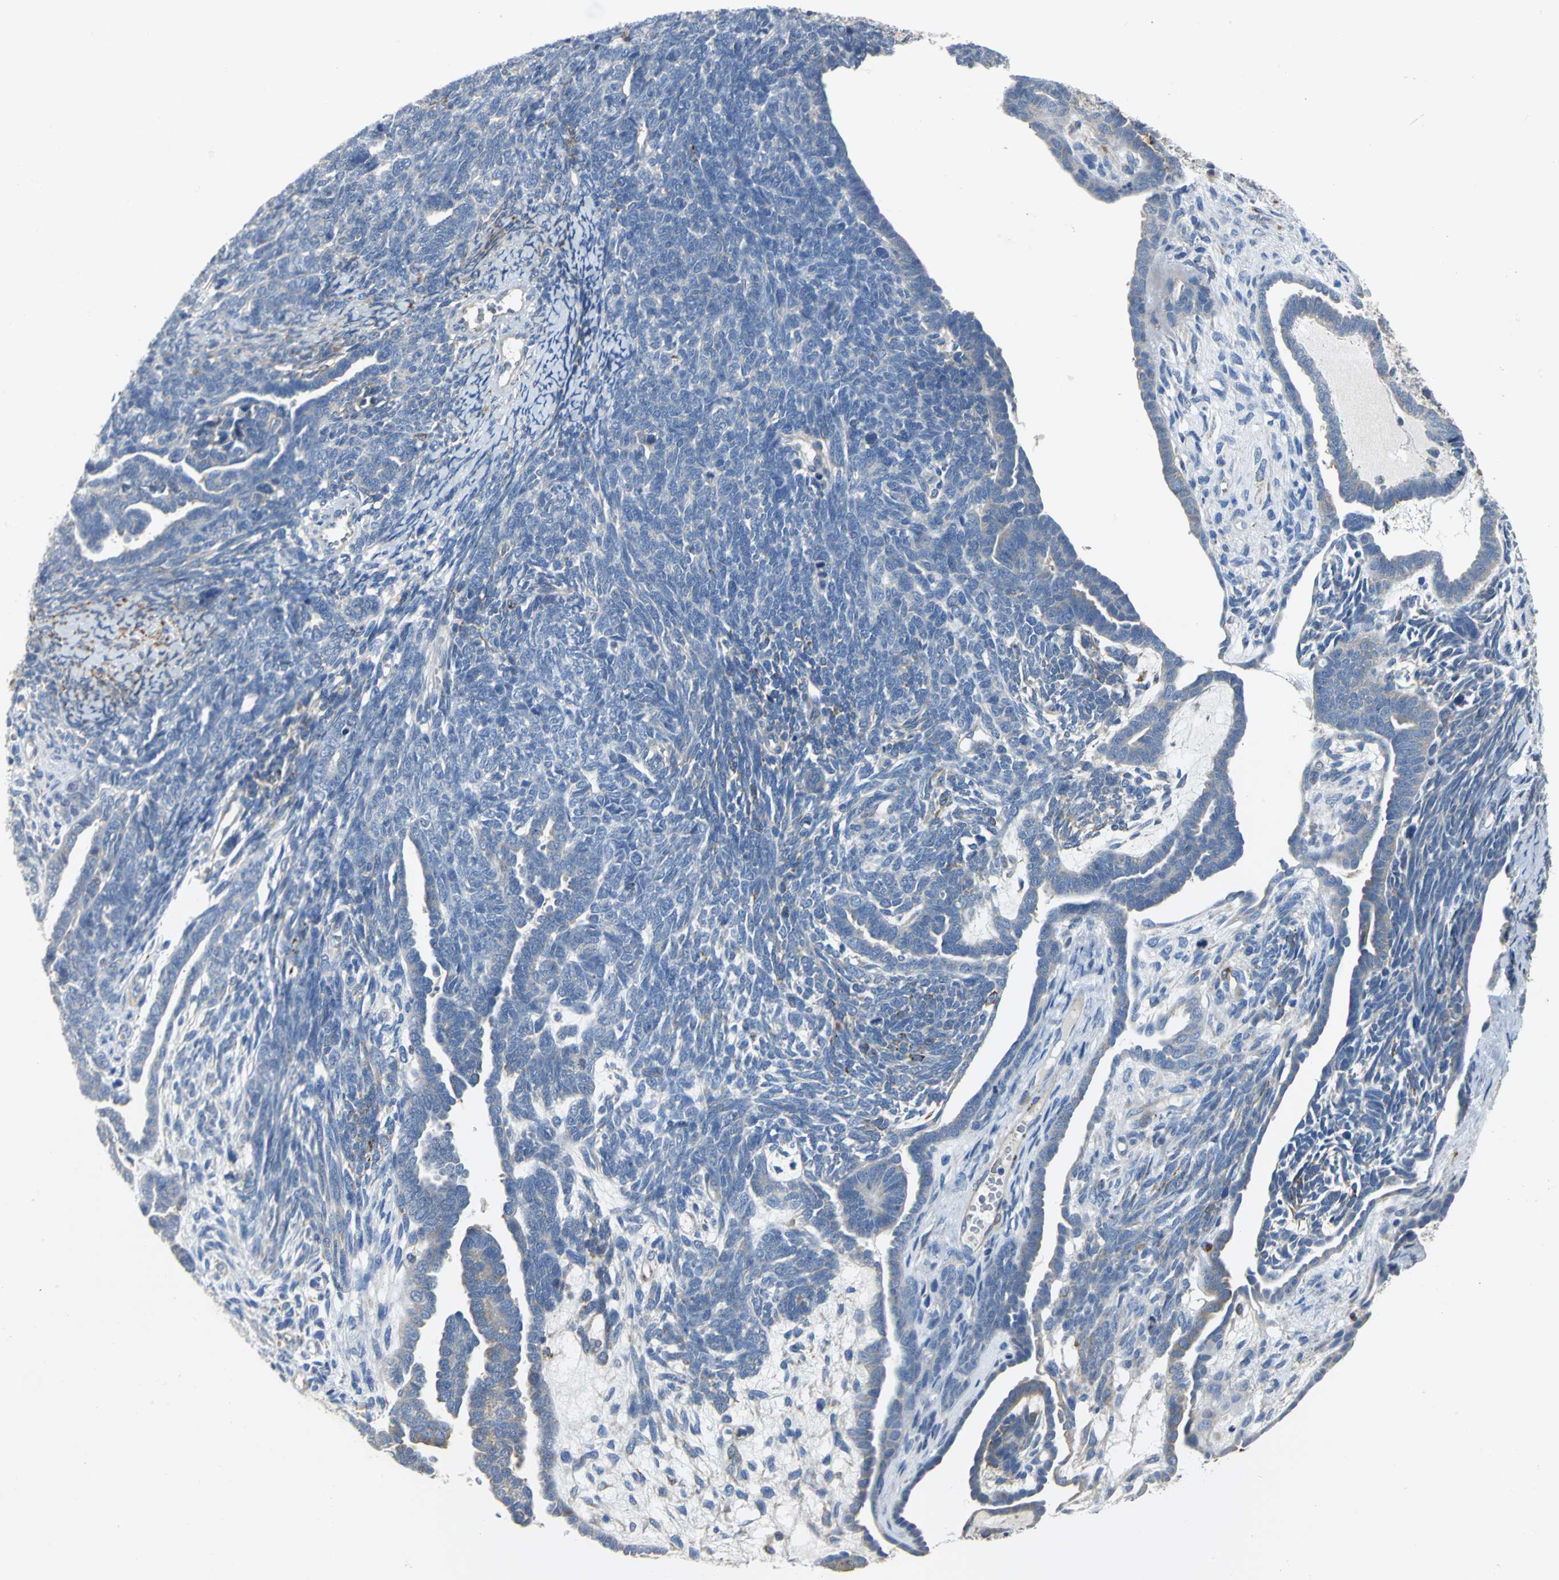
{"staining": {"intensity": "weak", "quantity": "<25%", "location": "cytoplasmic/membranous"}, "tissue": "endometrial cancer", "cell_type": "Tumor cells", "image_type": "cancer", "snomed": [{"axis": "morphology", "description": "Neoplasm, malignant, NOS"}, {"axis": "topography", "description": "Endometrium"}], "caption": "Tumor cells are negative for protein expression in human neoplasm (malignant) (endometrial).", "gene": "EIF5A", "patient": {"sex": "female", "age": 74}}